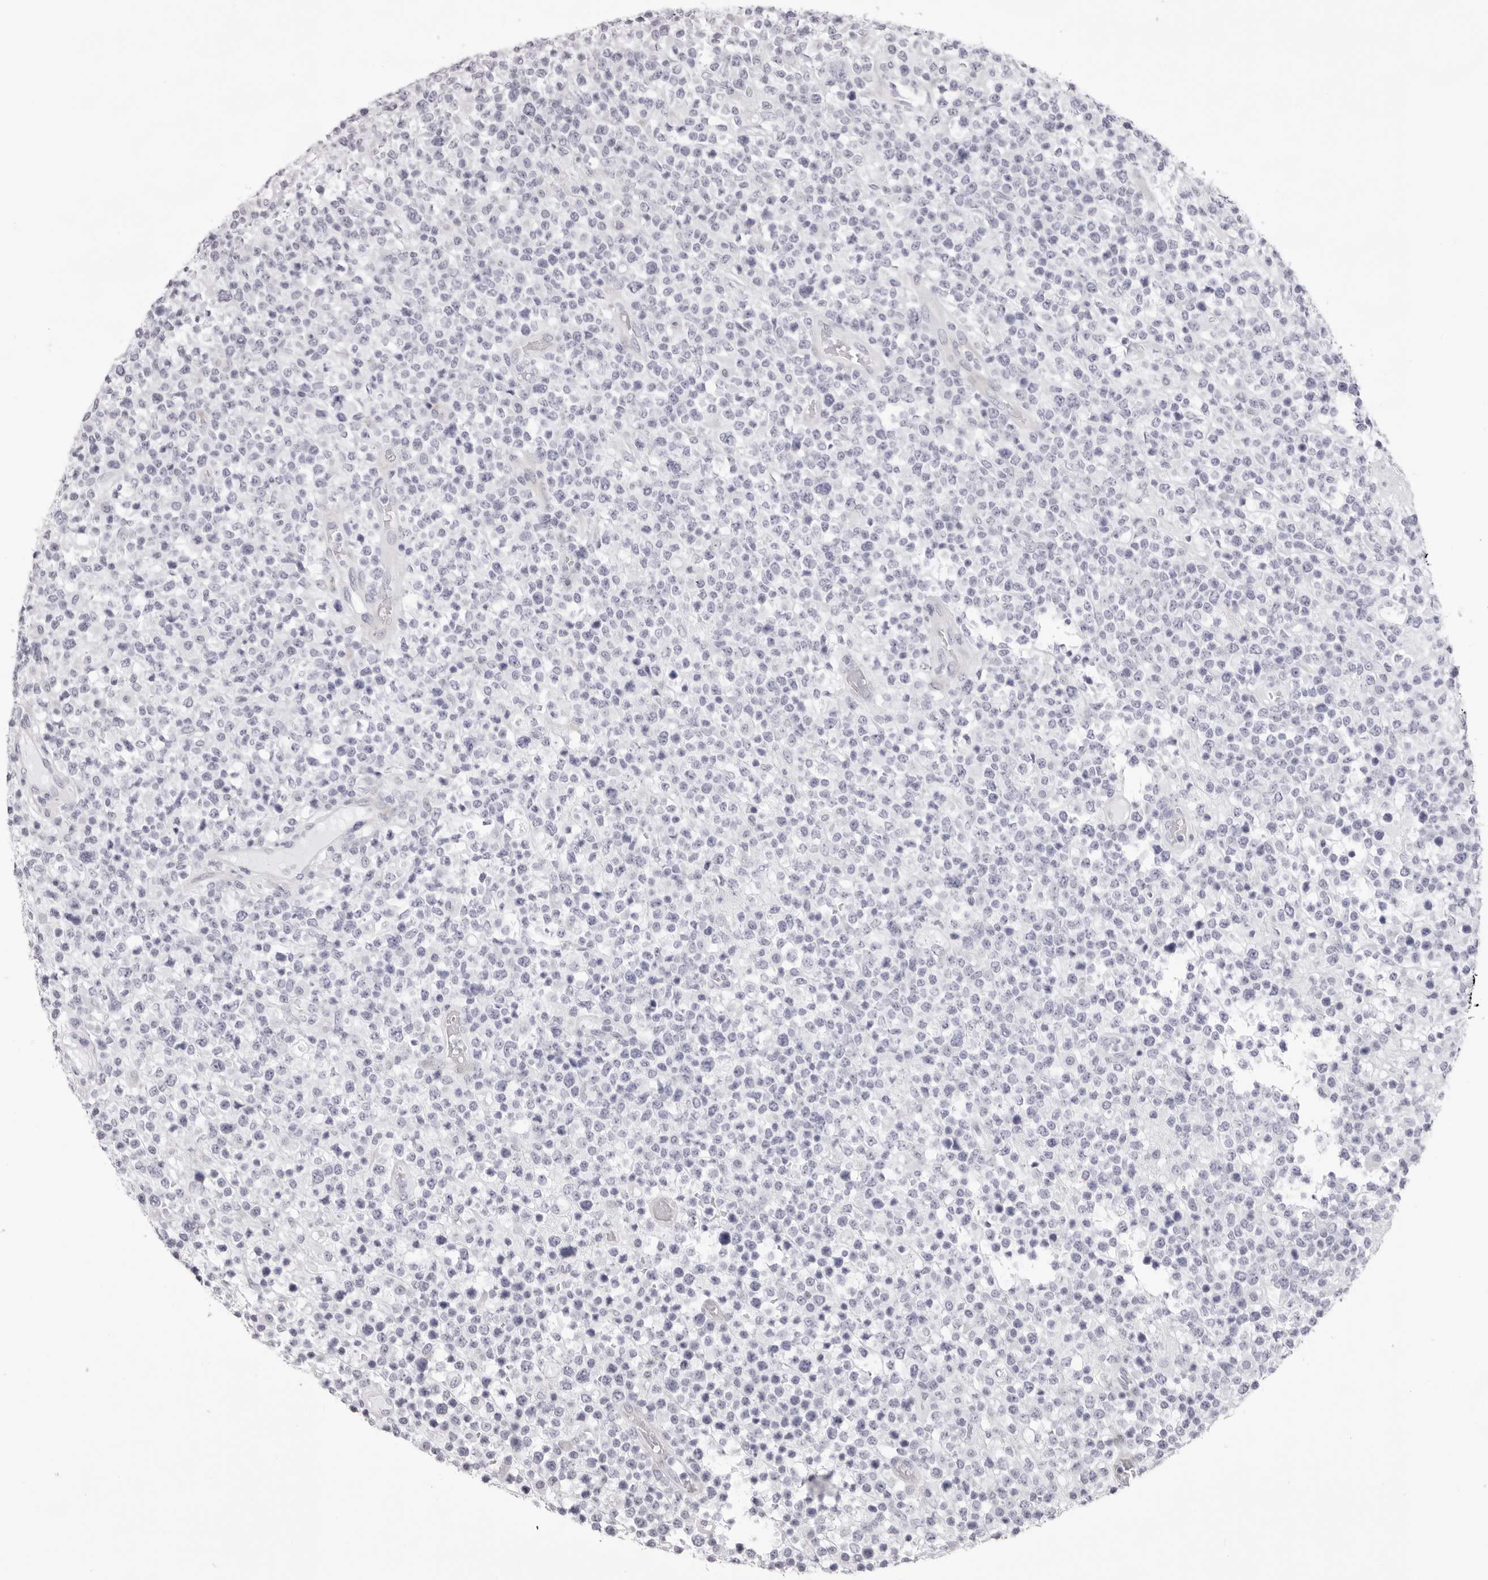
{"staining": {"intensity": "negative", "quantity": "none", "location": "none"}, "tissue": "lymphoma", "cell_type": "Tumor cells", "image_type": "cancer", "snomed": [{"axis": "morphology", "description": "Malignant lymphoma, non-Hodgkin's type, High grade"}, {"axis": "topography", "description": "Colon"}], "caption": "Photomicrograph shows no significant protein positivity in tumor cells of malignant lymphoma, non-Hodgkin's type (high-grade).", "gene": "SMIM2", "patient": {"sex": "female", "age": 53}}